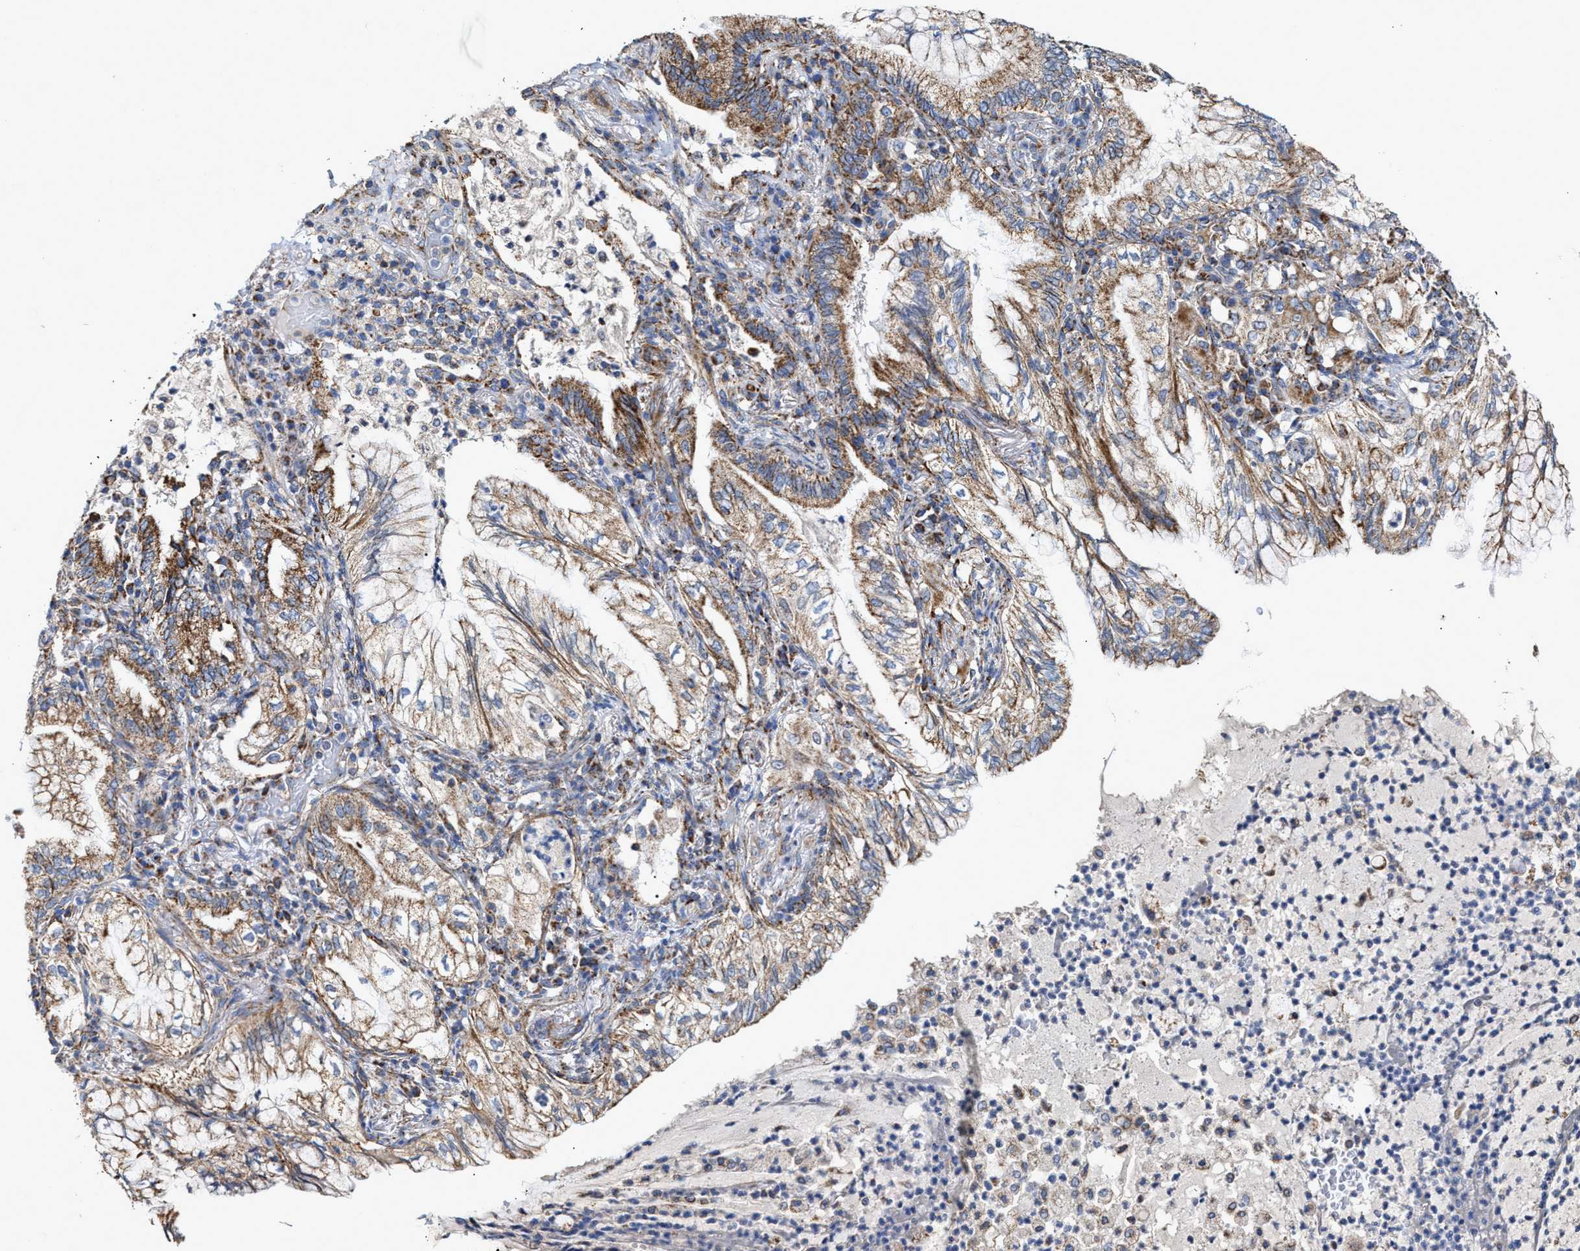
{"staining": {"intensity": "moderate", "quantity": ">75%", "location": "cytoplasmic/membranous"}, "tissue": "lung cancer", "cell_type": "Tumor cells", "image_type": "cancer", "snomed": [{"axis": "morphology", "description": "Adenocarcinoma, NOS"}, {"axis": "topography", "description": "Lung"}], "caption": "Protein staining of lung cancer tissue exhibits moderate cytoplasmic/membranous positivity in about >75% of tumor cells.", "gene": "MECR", "patient": {"sex": "female", "age": 70}}